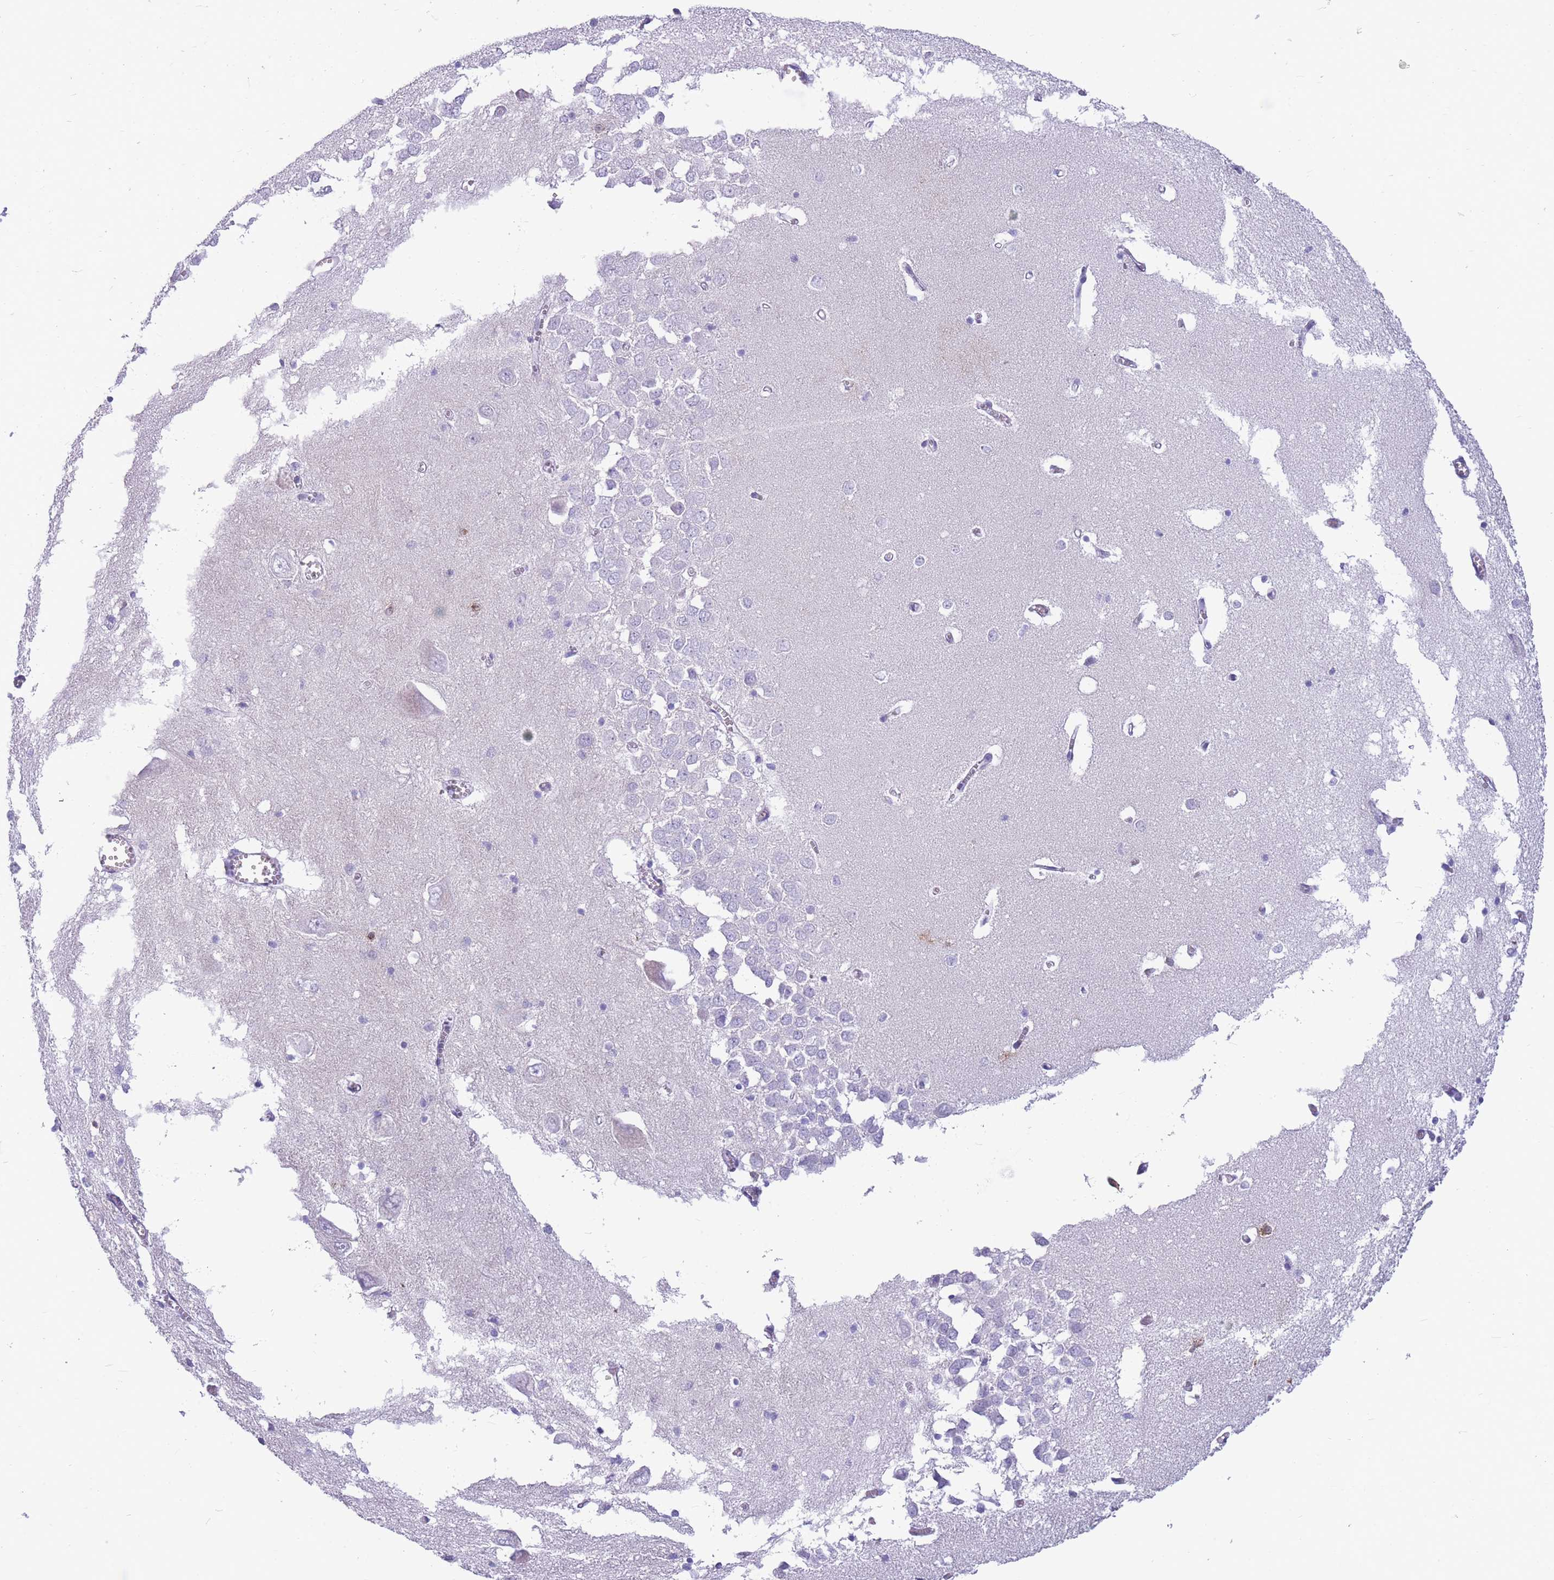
{"staining": {"intensity": "strong", "quantity": "<25%", "location": "cytoplasmic/membranous"}, "tissue": "hippocampus", "cell_type": "Glial cells", "image_type": "normal", "snomed": [{"axis": "morphology", "description": "Normal tissue, NOS"}, {"axis": "topography", "description": "Hippocampus"}], "caption": "IHC (DAB) staining of benign hippocampus demonstrates strong cytoplasmic/membranous protein positivity in approximately <25% of glial cells.", "gene": "MTSS2", "patient": {"sex": "male", "age": 70}}